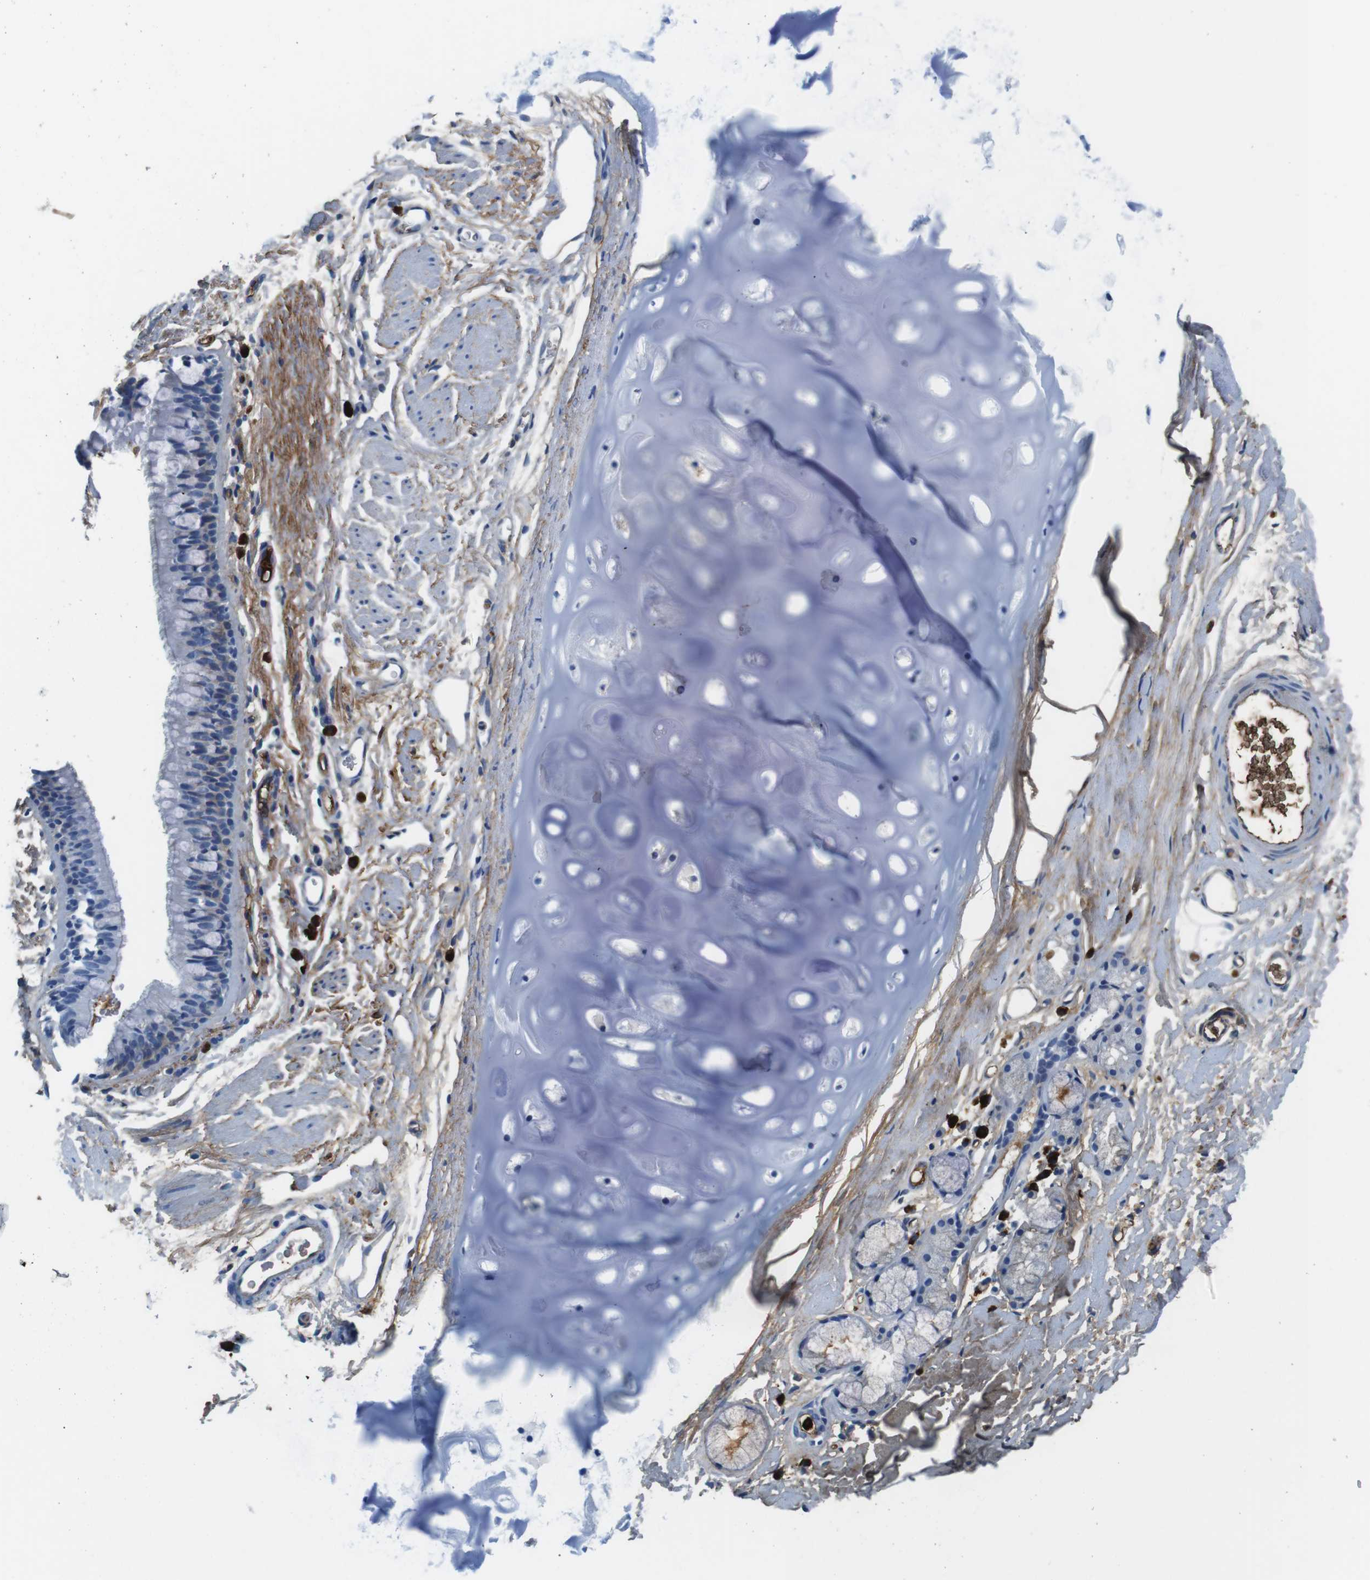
{"staining": {"intensity": "weak", "quantity": "25%-75%", "location": "cytoplasmic/membranous"}, "tissue": "adipose tissue", "cell_type": "Adipocytes", "image_type": "normal", "snomed": [{"axis": "morphology", "description": "Normal tissue, NOS"}, {"axis": "topography", "description": "Cartilage tissue"}, {"axis": "topography", "description": "Bronchus"}], "caption": "Protein analysis of normal adipose tissue displays weak cytoplasmic/membranous expression in approximately 25%-75% of adipocytes.", "gene": "IGKC", "patient": {"sex": "female", "age": 53}}